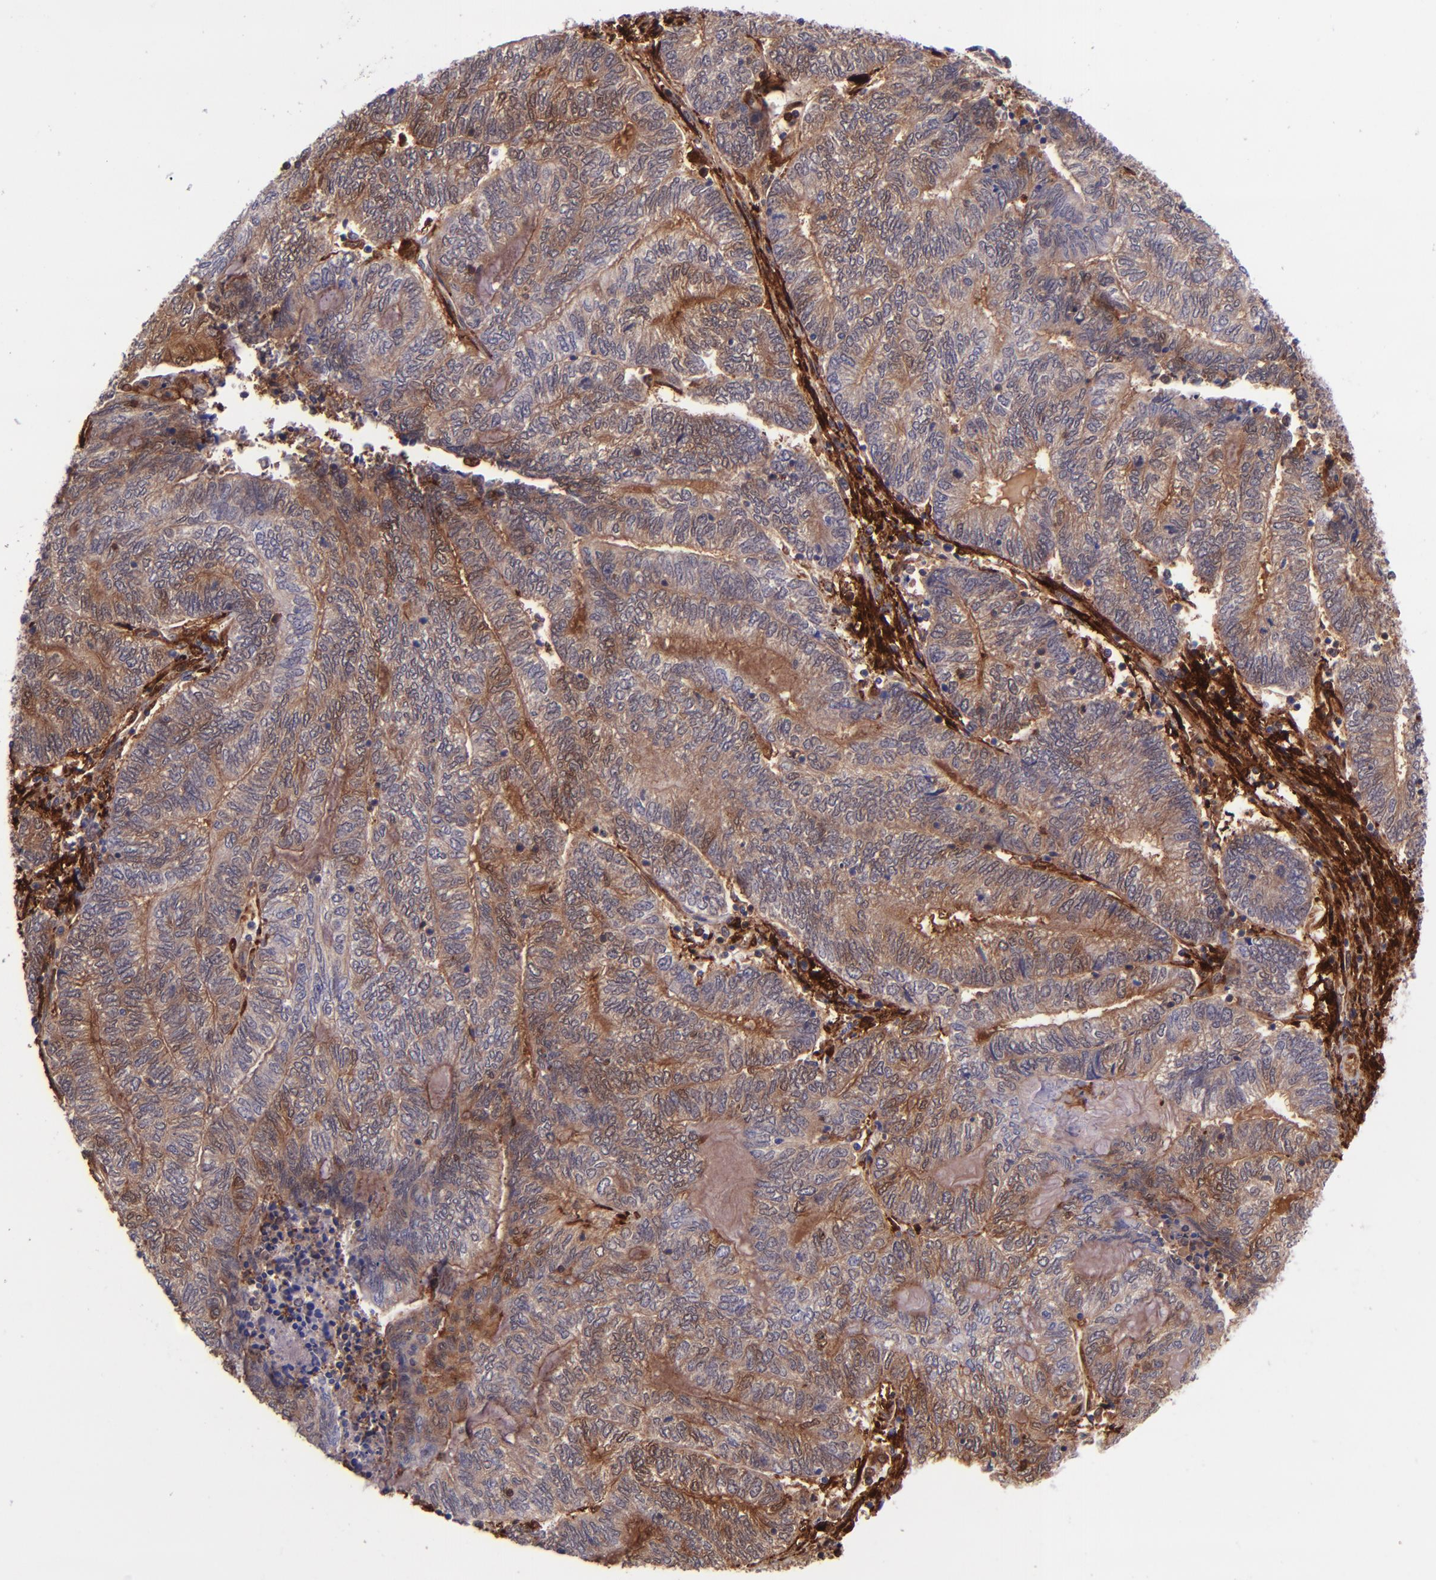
{"staining": {"intensity": "moderate", "quantity": "25%-75%", "location": "cytoplasmic/membranous"}, "tissue": "endometrial cancer", "cell_type": "Tumor cells", "image_type": "cancer", "snomed": [{"axis": "morphology", "description": "Adenocarcinoma, NOS"}, {"axis": "topography", "description": "Uterus"}, {"axis": "topography", "description": "Endometrium"}], "caption": "Immunohistochemistry (IHC) (DAB (3,3'-diaminobenzidine)) staining of human endometrial cancer exhibits moderate cytoplasmic/membranous protein positivity in approximately 25%-75% of tumor cells.", "gene": "LGALS1", "patient": {"sex": "female", "age": 70}}